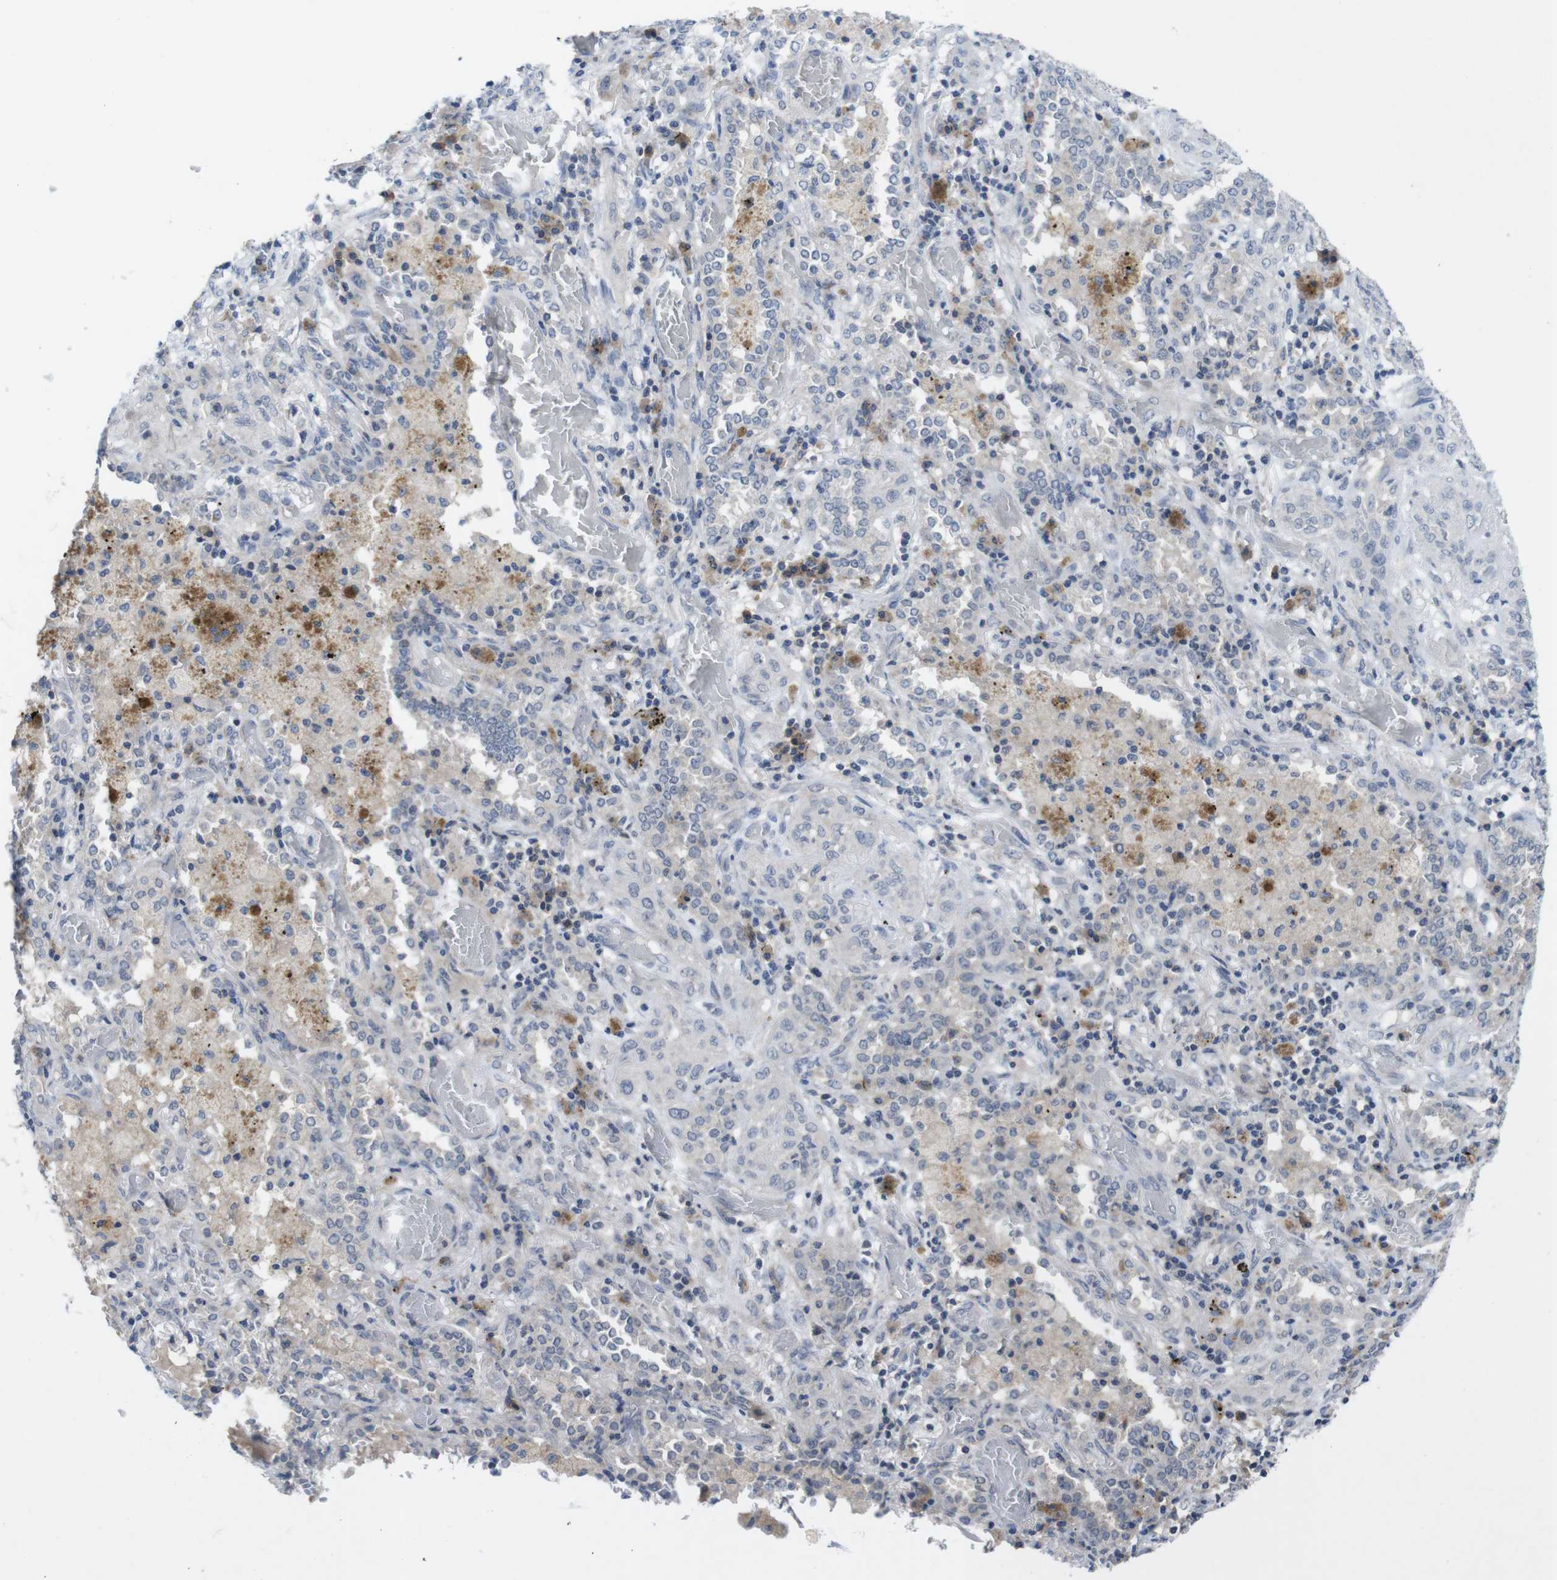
{"staining": {"intensity": "negative", "quantity": "none", "location": "none"}, "tissue": "lung cancer", "cell_type": "Tumor cells", "image_type": "cancer", "snomed": [{"axis": "morphology", "description": "Squamous cell carcinoma, NOS"}, {"axis": "topography", "description": "Lung"}], "caption": "Squamous cell carcinoma (lung) was stained to show a protein in brown. There is no significant staining in tumor cells.", "gene": "SLAMF7", "patient": {"sex": "female", "age": 47}}